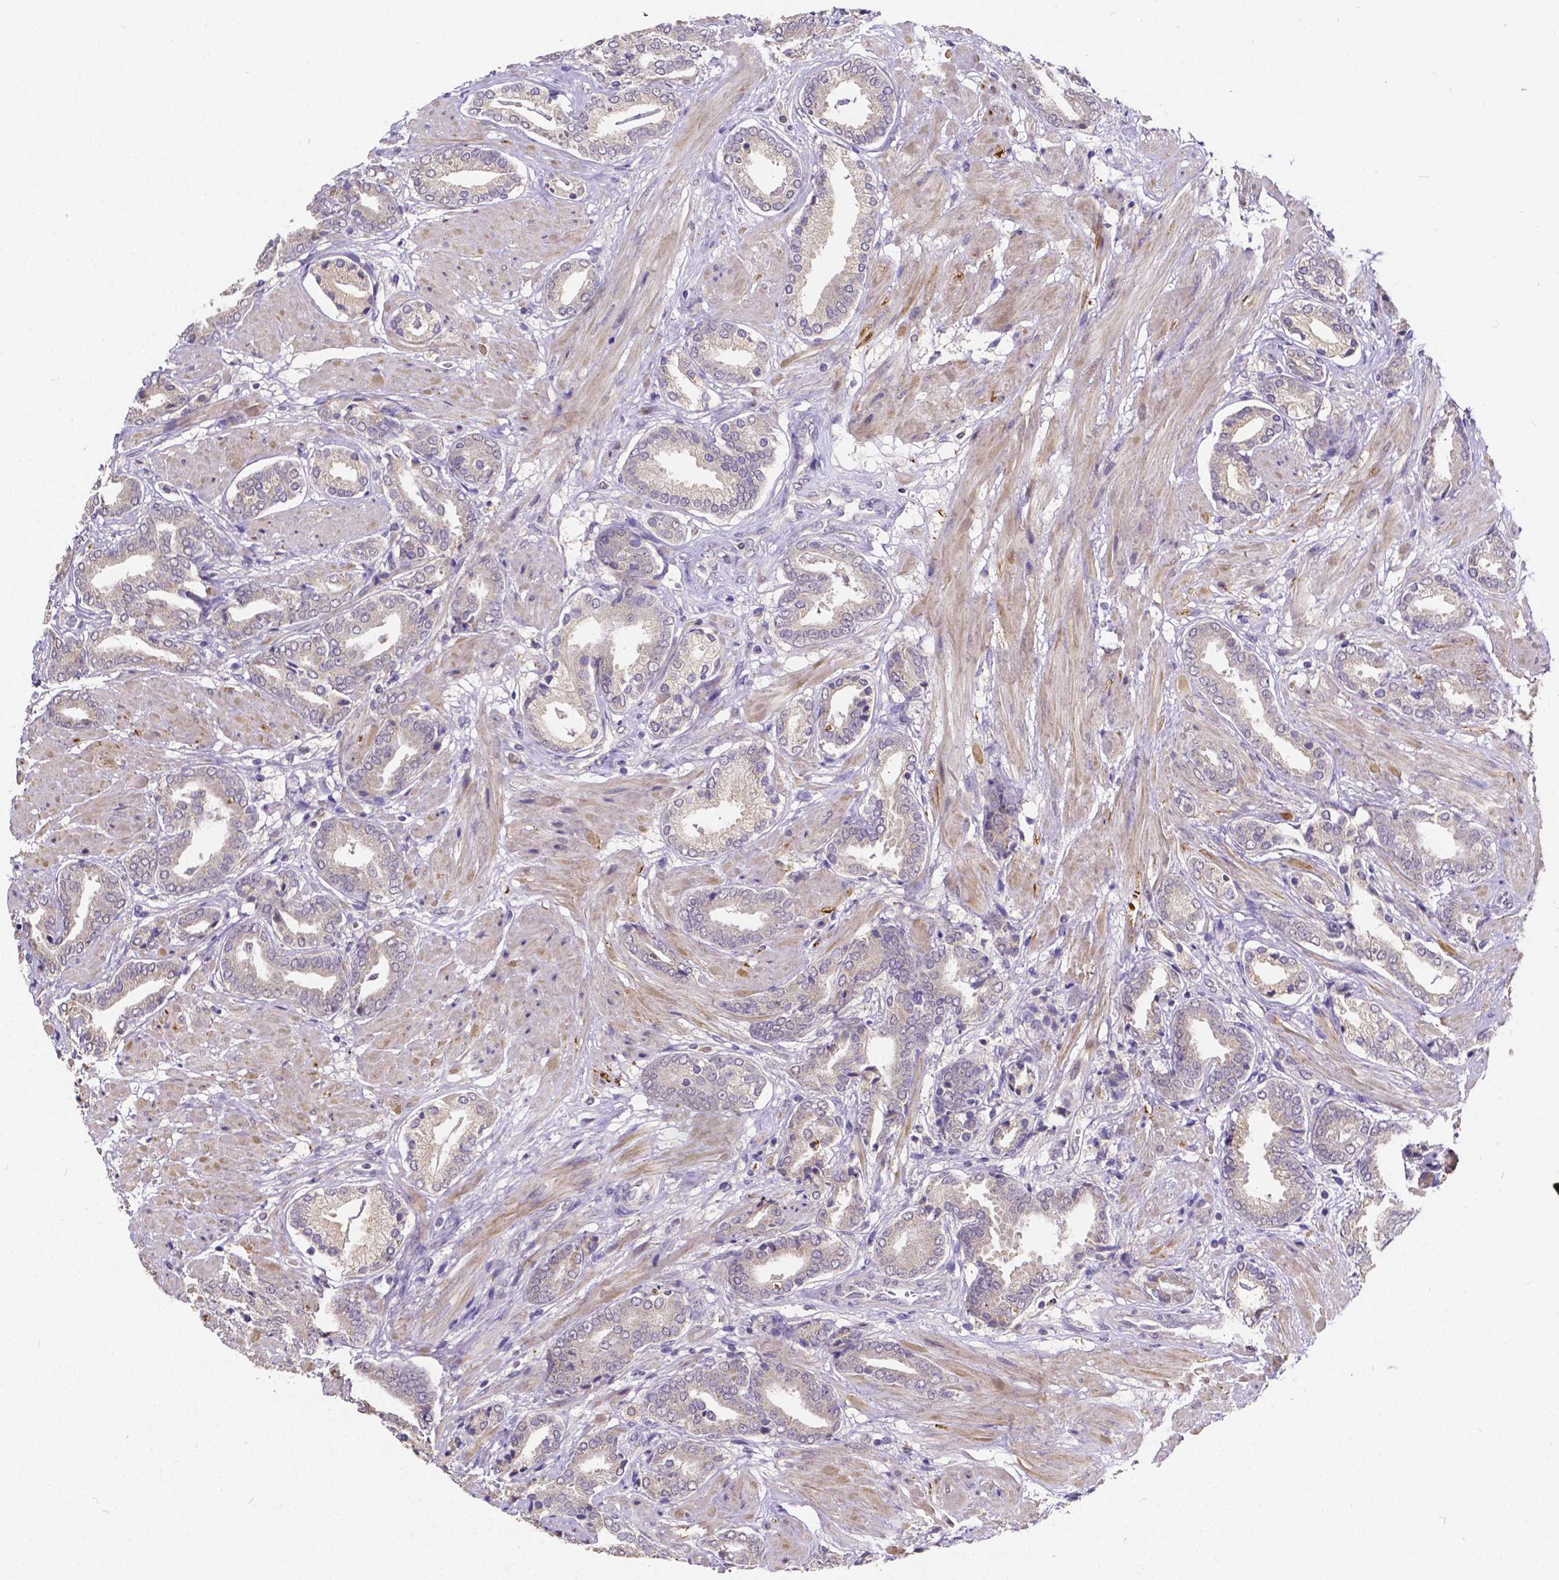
{"staining": {"intensity": "negative", "quantity": "none", "location": "none"}, "tissue": "prostate cancer", "cell_type": "Tumor cells", "image_type": "cancer", "snomed": [{"axis": "morphology", "description": "Adenocarcinoma, High grade"}, {"axis": "topography", "description": "Prostate"}], "caption": "Tumor cells are negative for brown protein staining in prostate high-grade adenocarcinoma.", "gene": "CTNNA2", "patient": {"sex": "male", "age": 56}}